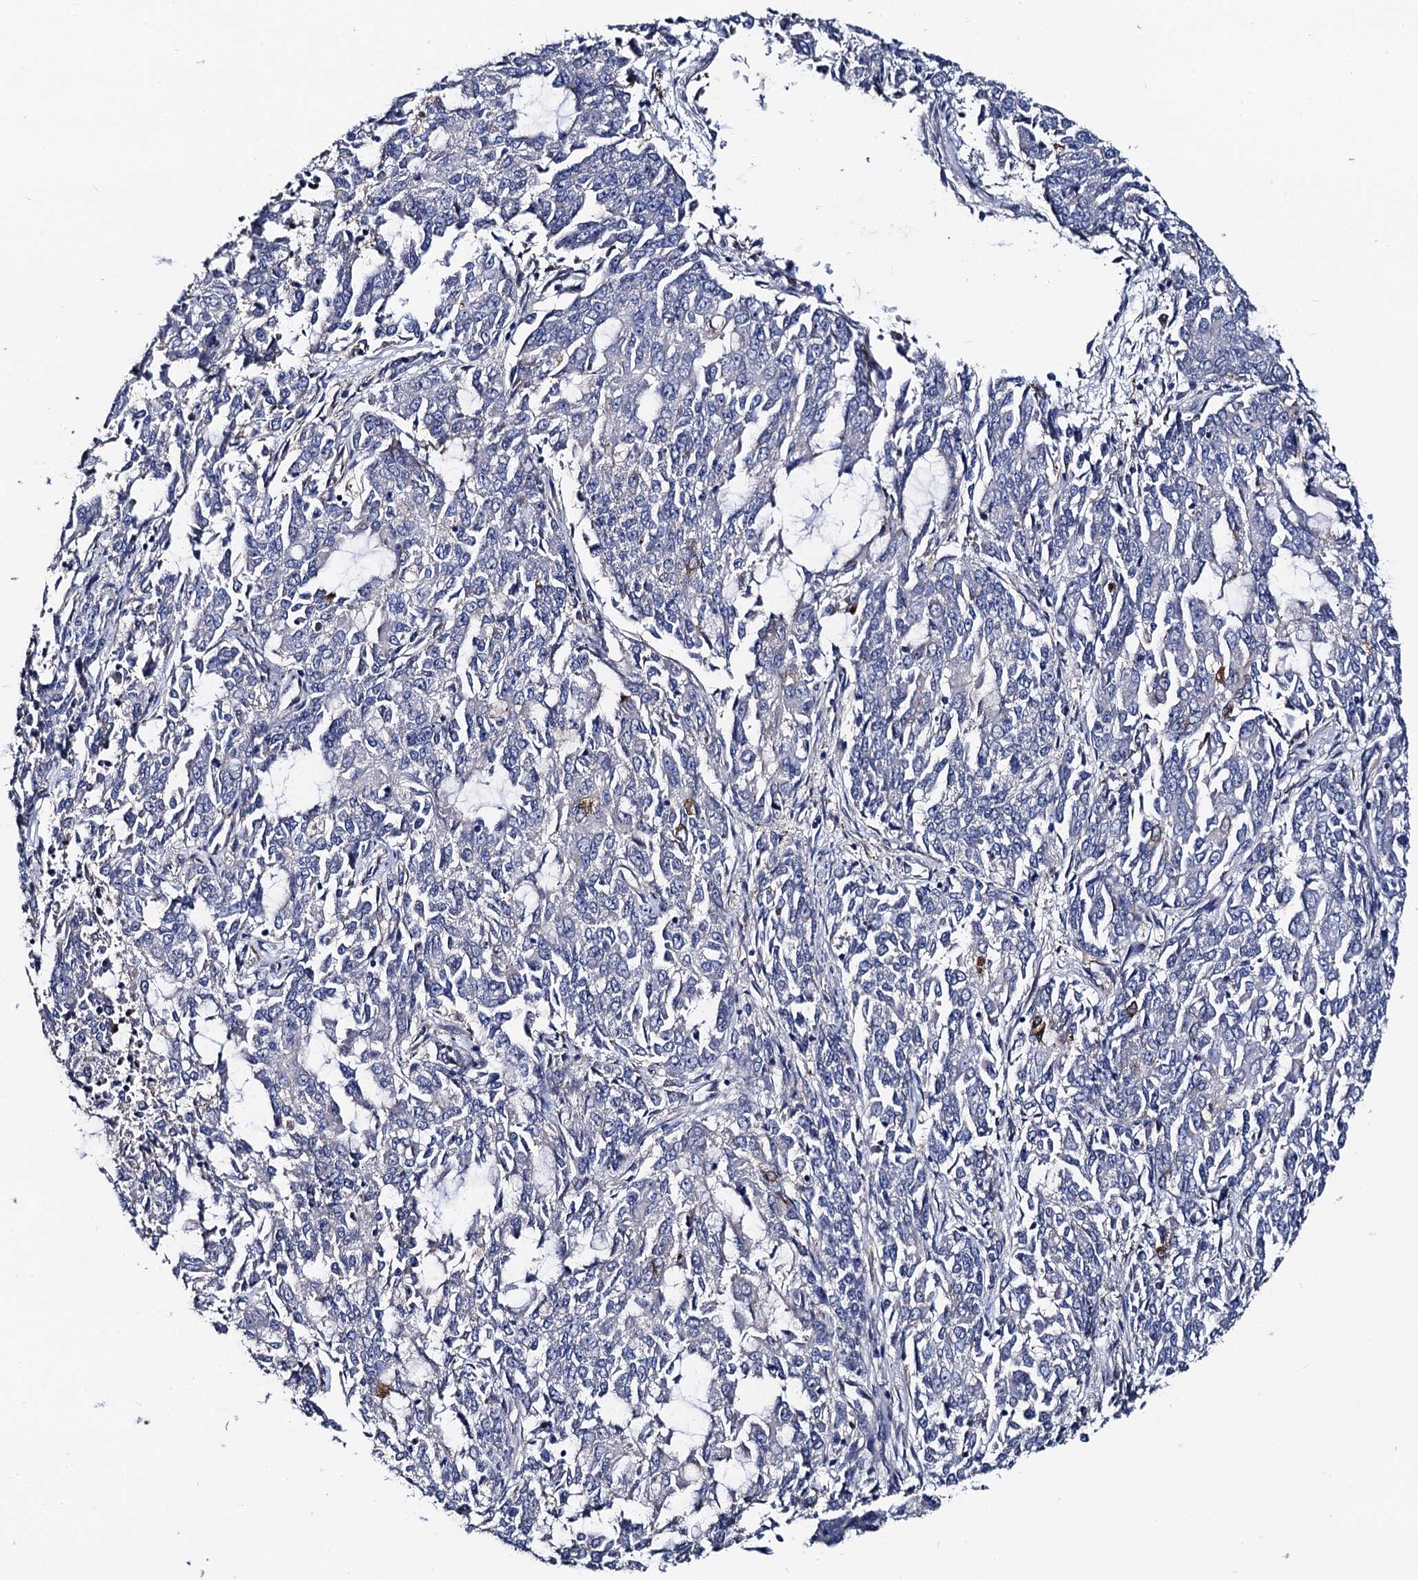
{"staining": {"intensity": "negative", "quantity": "none", "location": "none"}, "tissue": "endometrial cancer", "cell_type": "Tumor cells", "image_type": "cancer", "snomed": [{"axis": "morphology", "description": "Adenocarcinoma, NOS"}, {"axis": "topography", "description": "Endometrium"}], "caption": "IHC of endometrial adenocarcinoma shows no staining in tumor cells.", "gene": "FREM3", "patient": {"sex": "female", "age": 50}}